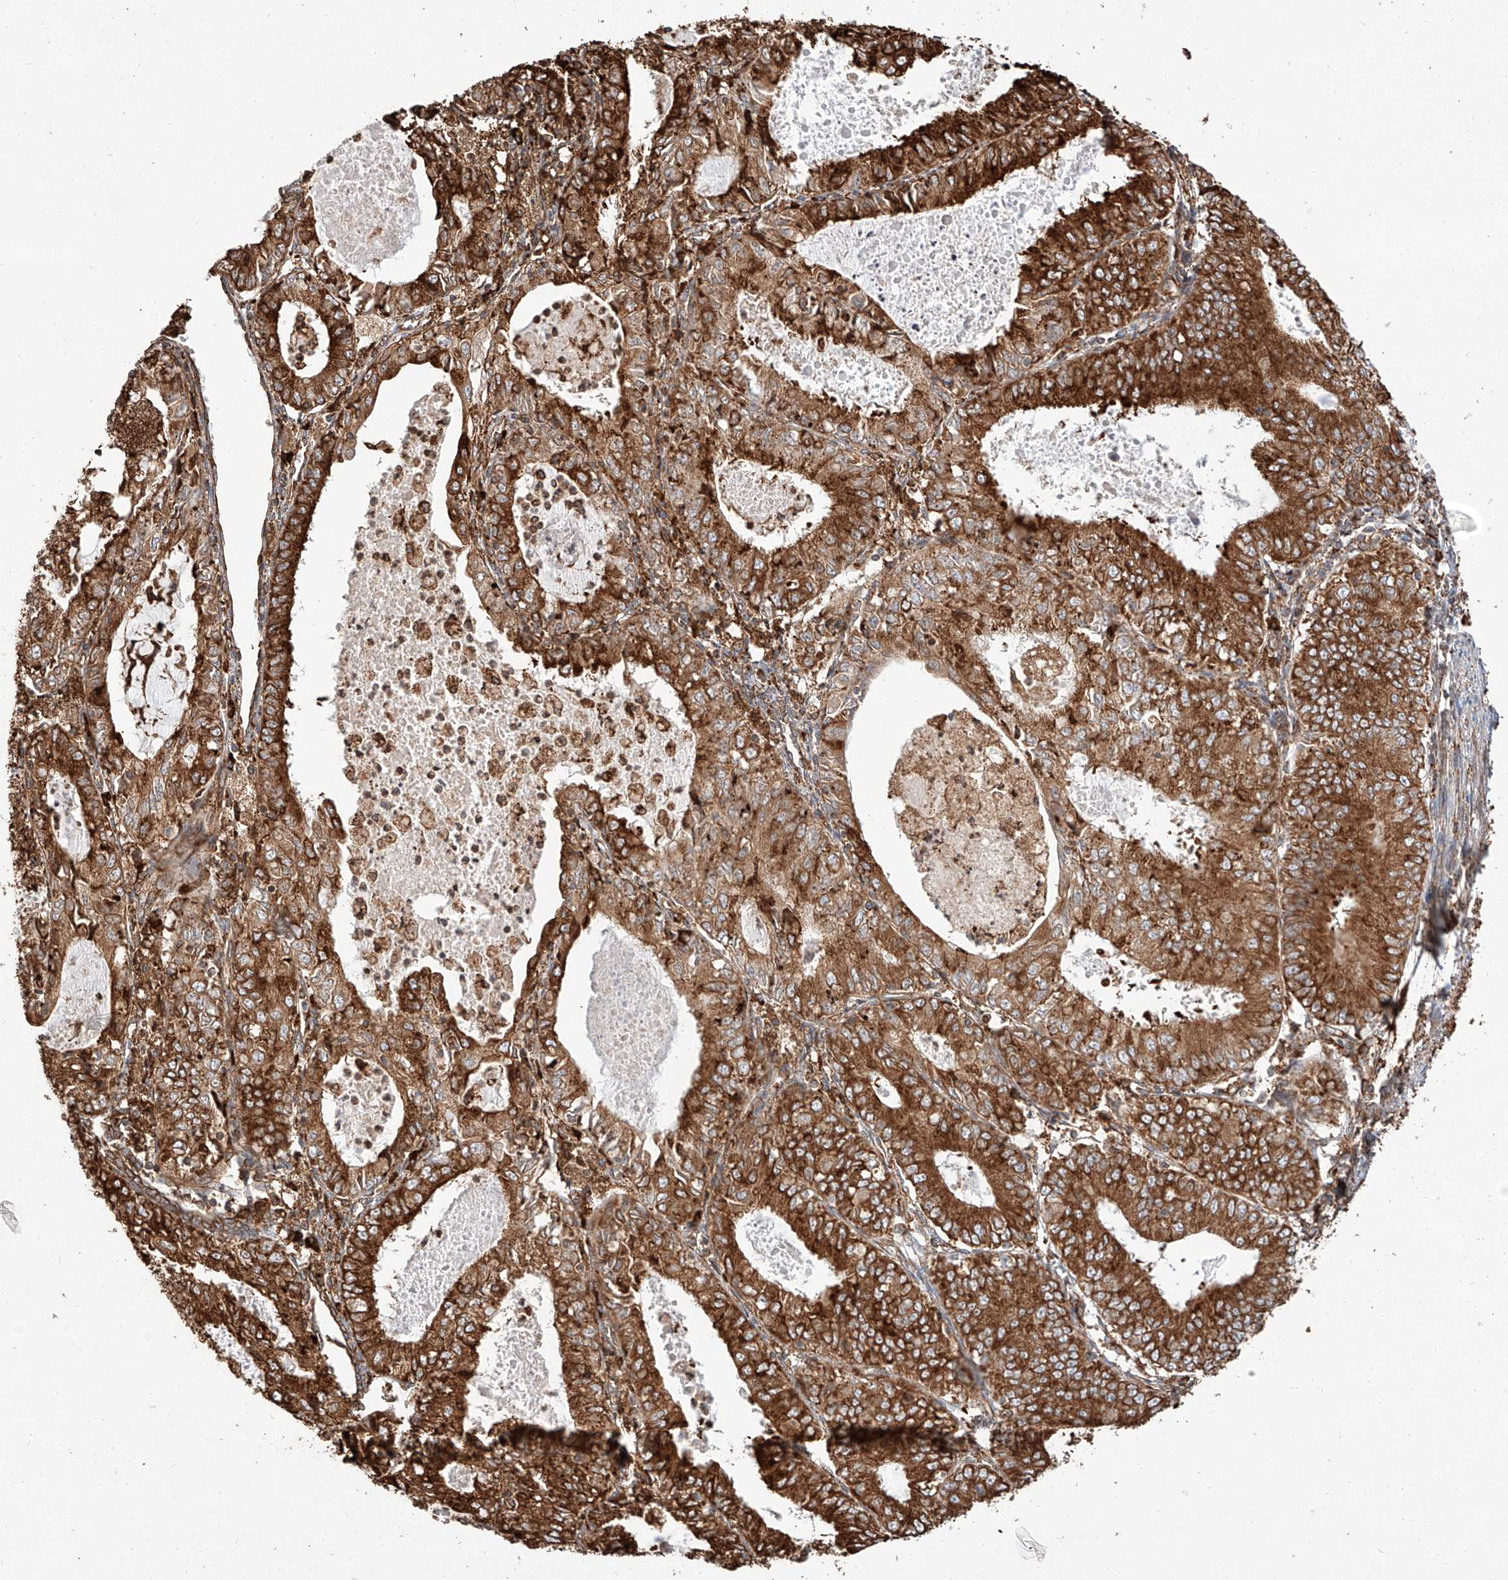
{"staining": {"intensity": "strong", "quantity": ">75%", "location": "cytoplasmic/membranous"}, "tissue": "endometrial cancer", "cell_type": "Tumor cells", "image_type": "cancer", "snomed": [{"axis": "morphology", "description": "Adenocarcinoma, NOS"}, {"axis": "topography", "description": "Endometrium"}], "caption": "This micrograph exhibits immunohistochemistry (IHC) staining of human endometrial cancer, with high strong cytoplasmic/membranous staining in about >75% of tumor cells.", "gene": "ZNF84", "patient": {"sex": "female", "age": 57}}